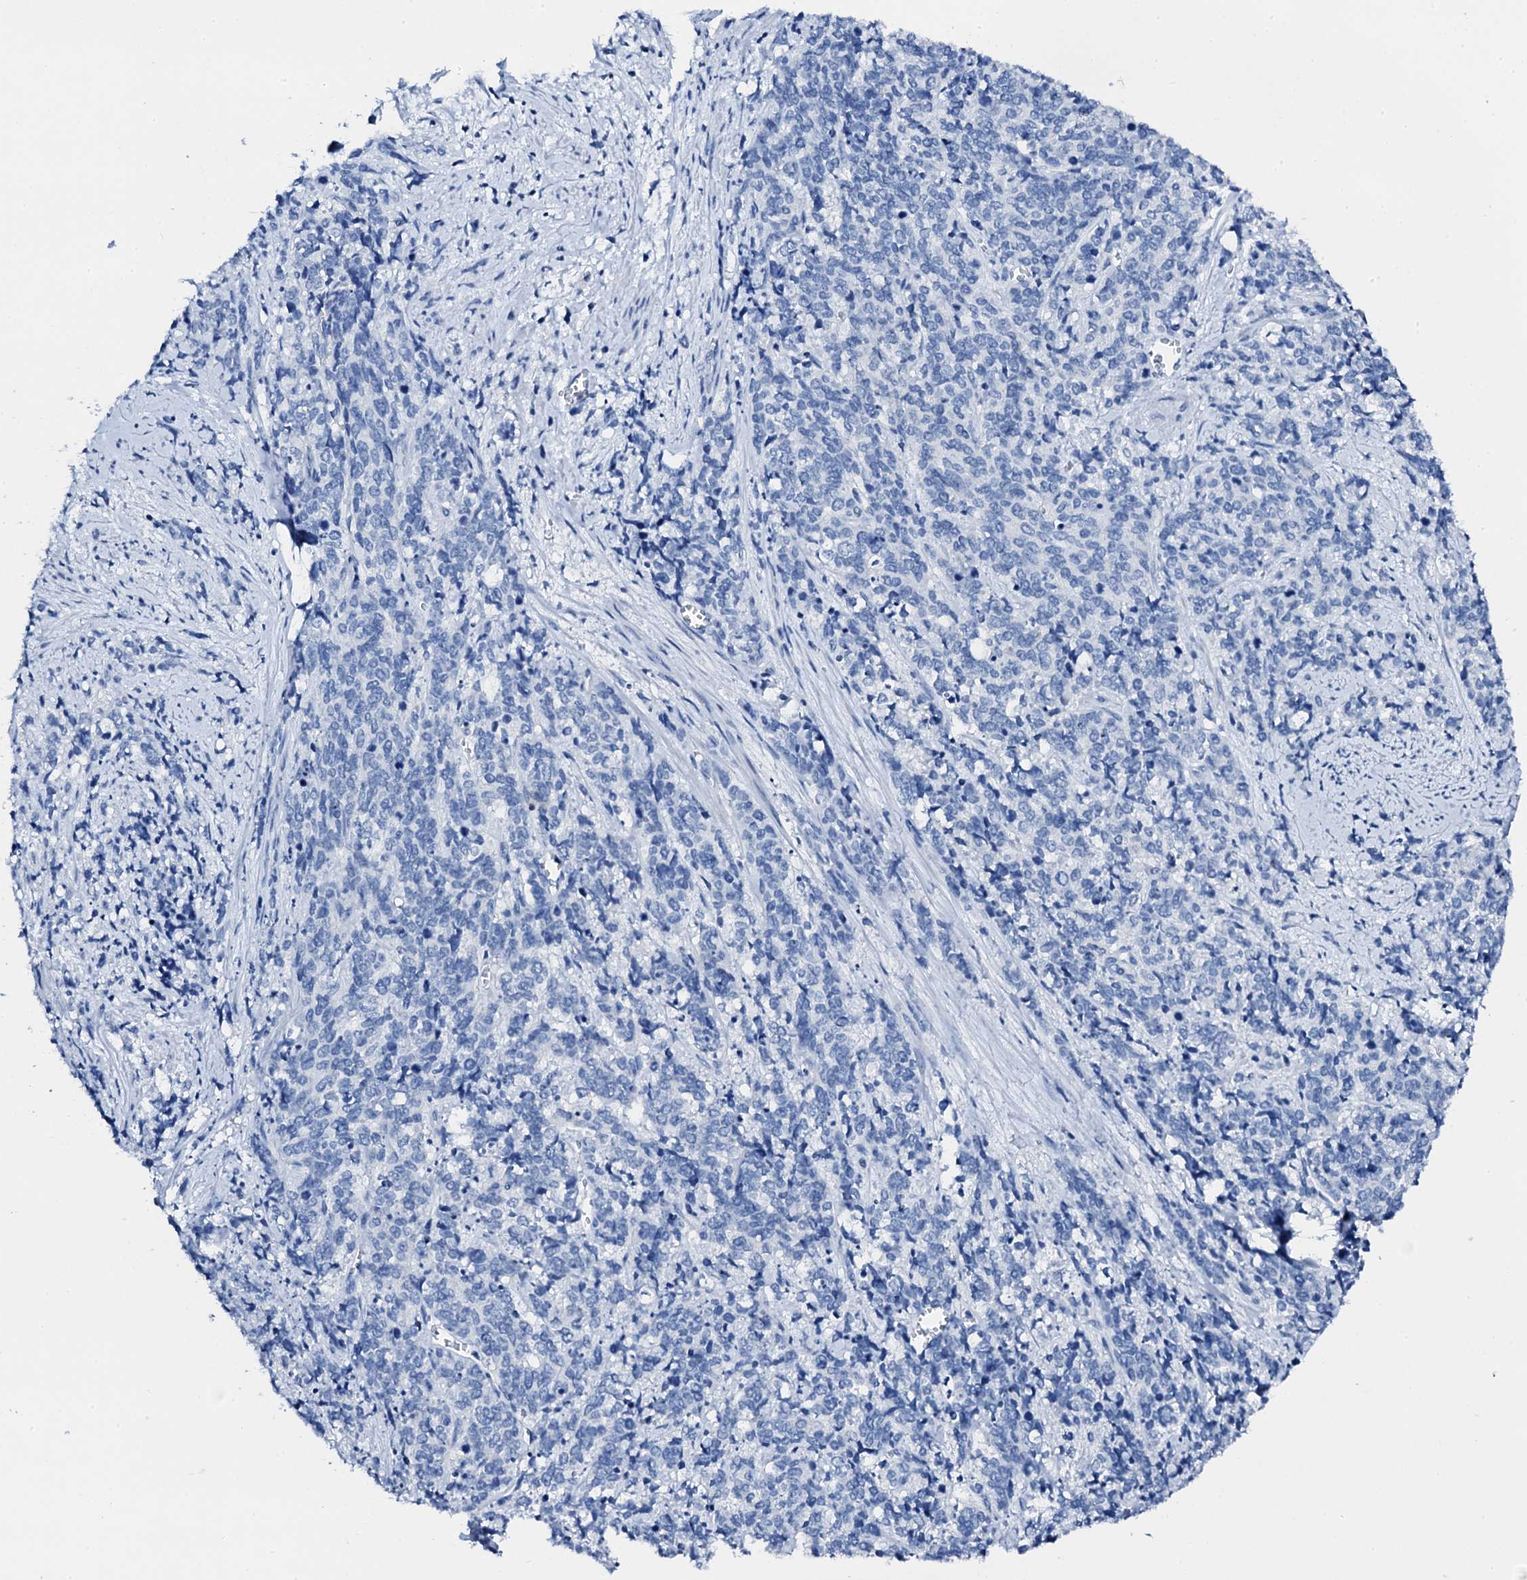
{"staining": {"intensity": "negative", "quantity": "none", "location": "none"}, "tissue": "cervical cancer", "cell_type": "Tumor cells", "image_type": "cancer", "snomed": [{"axis": "morphology", "description": "Squamous cell carcinoma, NOS"}, {"axis": "topography", "description": "Cervix"}], "caption": "Tumor cells show no significant expression in cervical squamous cell carcinoma.", "gene": "PTH", "patient": {"sex": "female", "age": 60}}